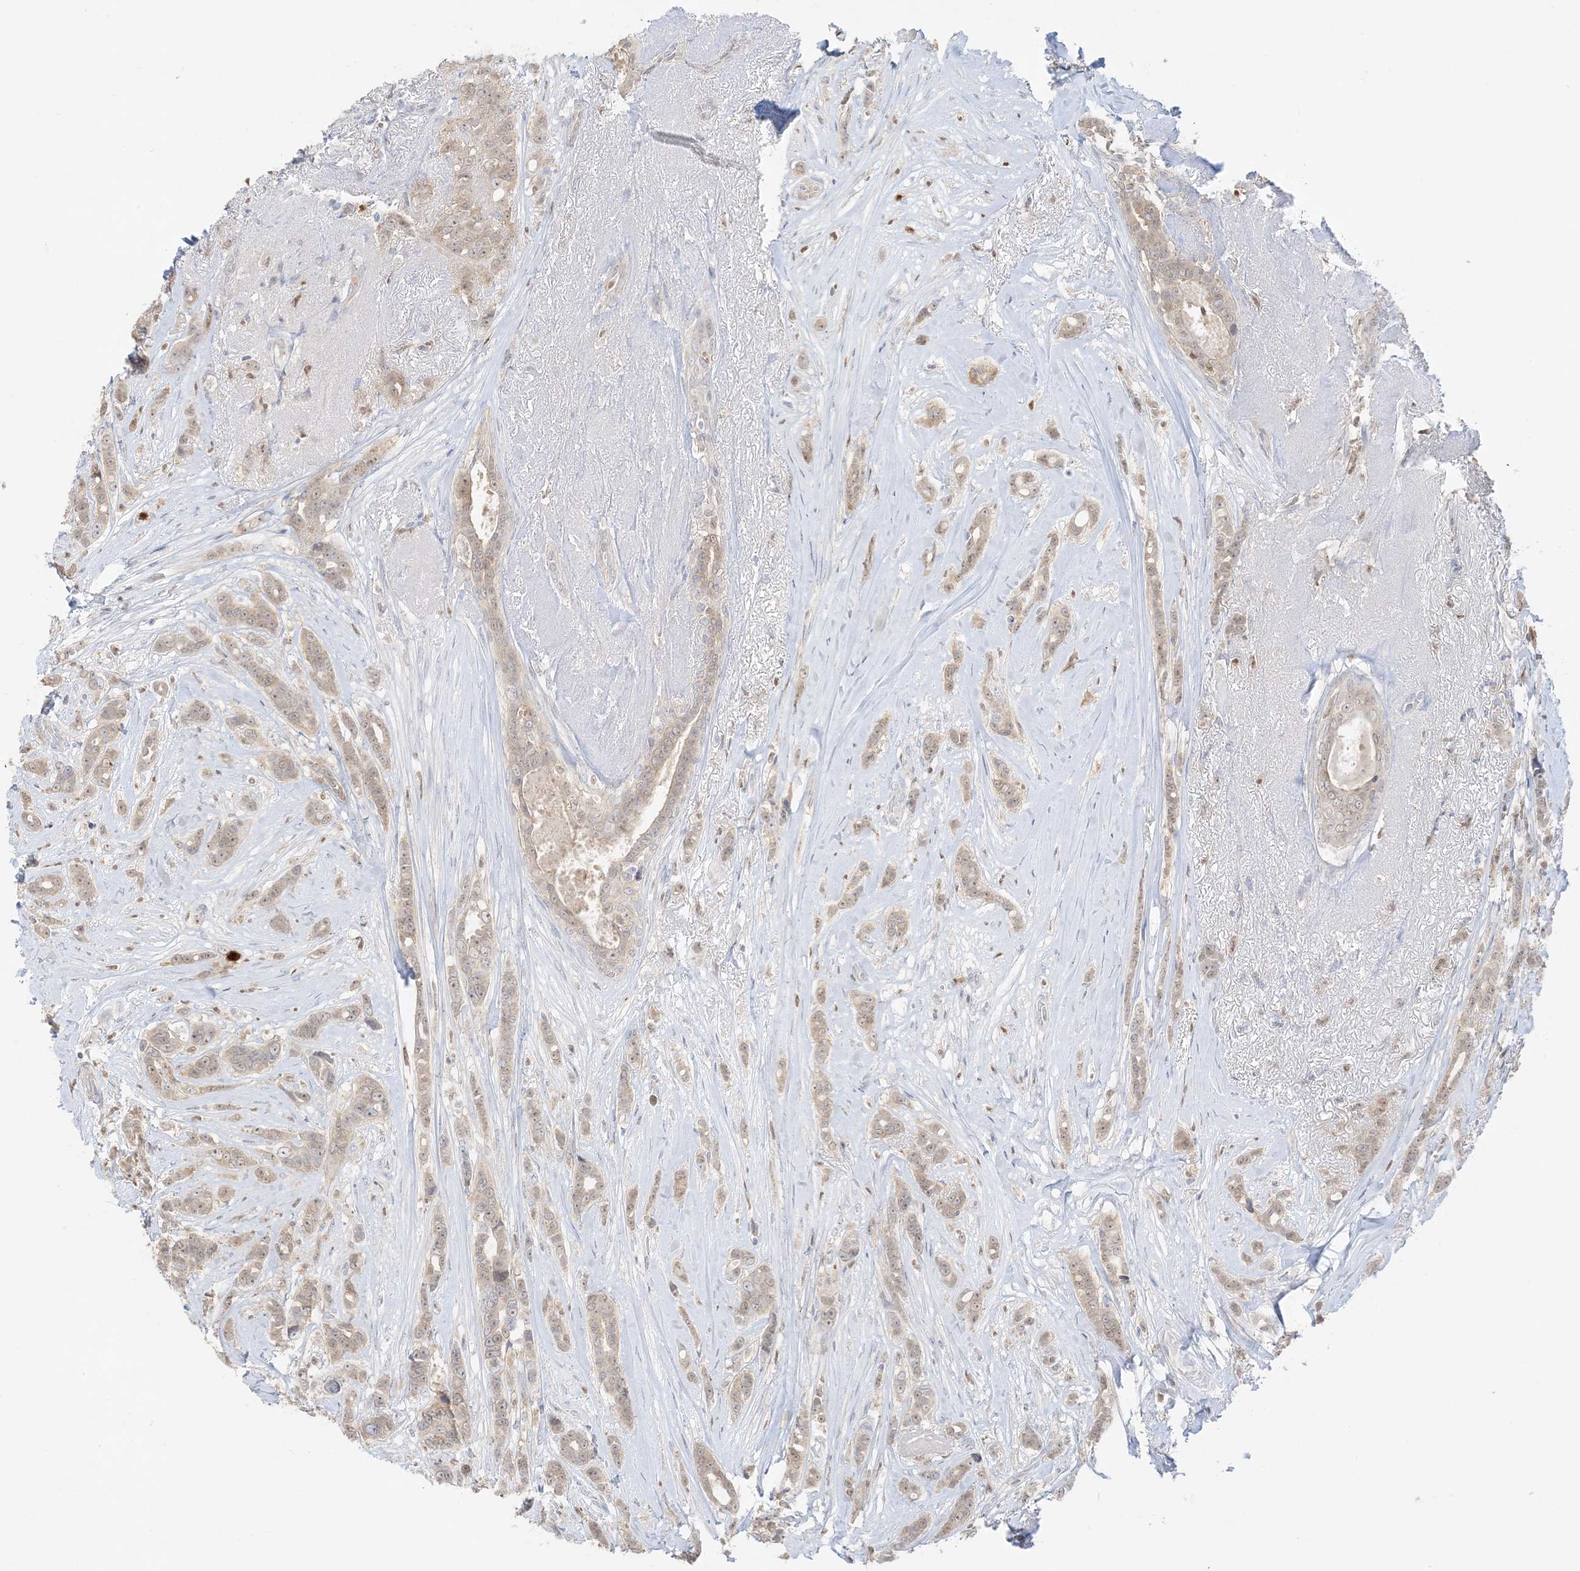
{"staining": {"intensity": "weak", "quantity": "<25%", "location": "cytoplasmic/membranous,nuclear"}, "tissue": "breast cancer", "cell_type": "Tumor cells", "image_type": "cancer", "snomed": [{"axis": "morphology", "description": "Lobular carcinoma"}, {"axis": "topography", "description": "Breast"}], "caption": "This is a photomicrograph of immunohistochemistry staining of breast cancer (lobular carcinoma), which shows no expression in tumor cells. The staining was performed using DAB to visualize the protein expression in brown, while the nuclei were stained in blue with hematoxylin (Magnification: 20x).", "gene": "GCA", "patient": {"sex": "female", "age": 51}}